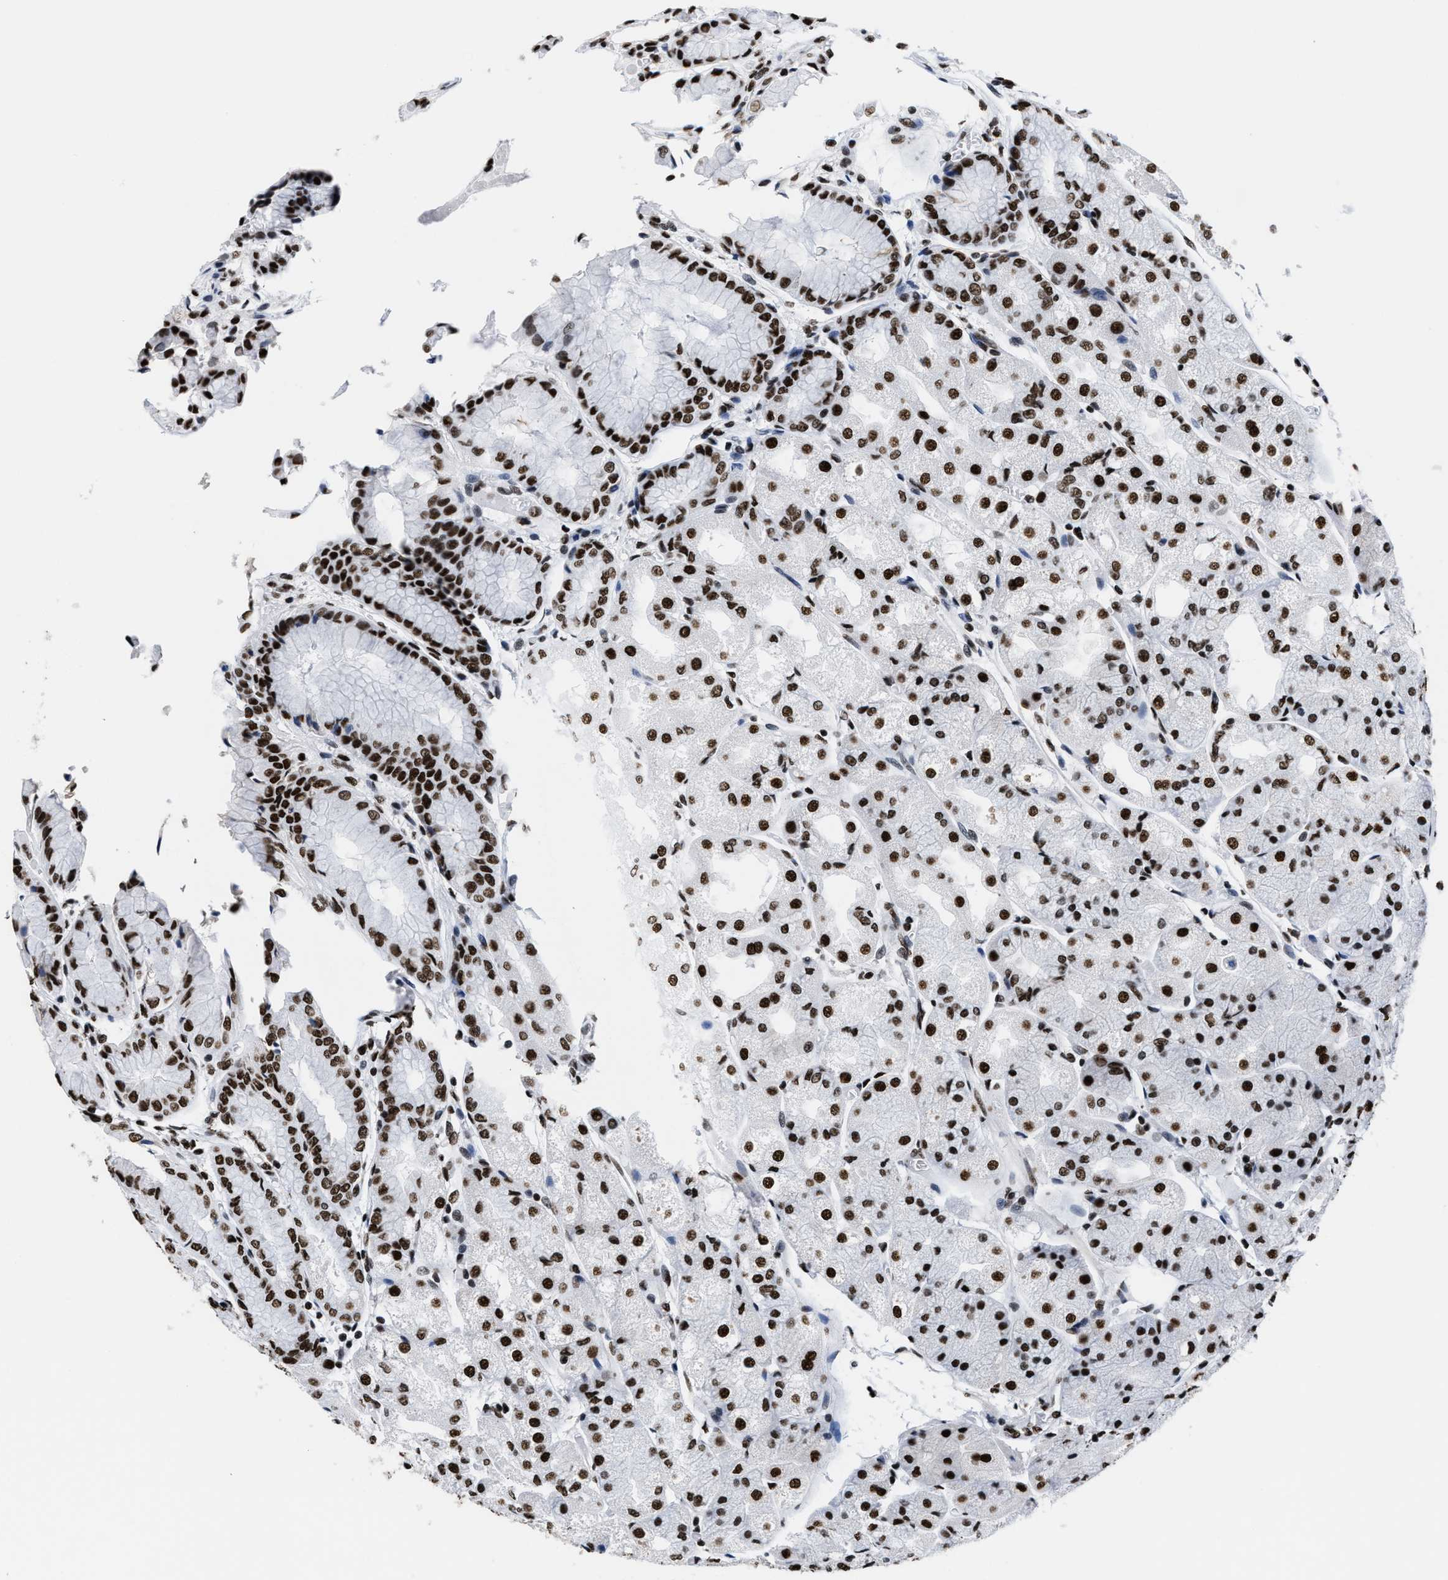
{"staining": {"intensity": "strong", "quantity": ">75%", "location": "nuclear"}, "tissue": "stomach", "cell_type": "Glandular cells", "image_type": "normal", "snomed": [{"axis": "morphology", "description": "Normal tissue, NOS"}, {"axis": "topography", "description": "Stomach, upper"}], "caption": "IHC photomicrograph of normal stomach: stomach stained using immunohistochemistry (IHC) reveals high levels of strong protein expression localized specifically in the nuclear of glandular cells, appearing as a nuclear brown color.", "gene": "SMARCC2", "patient": {"sex": "male", "age": 72}}